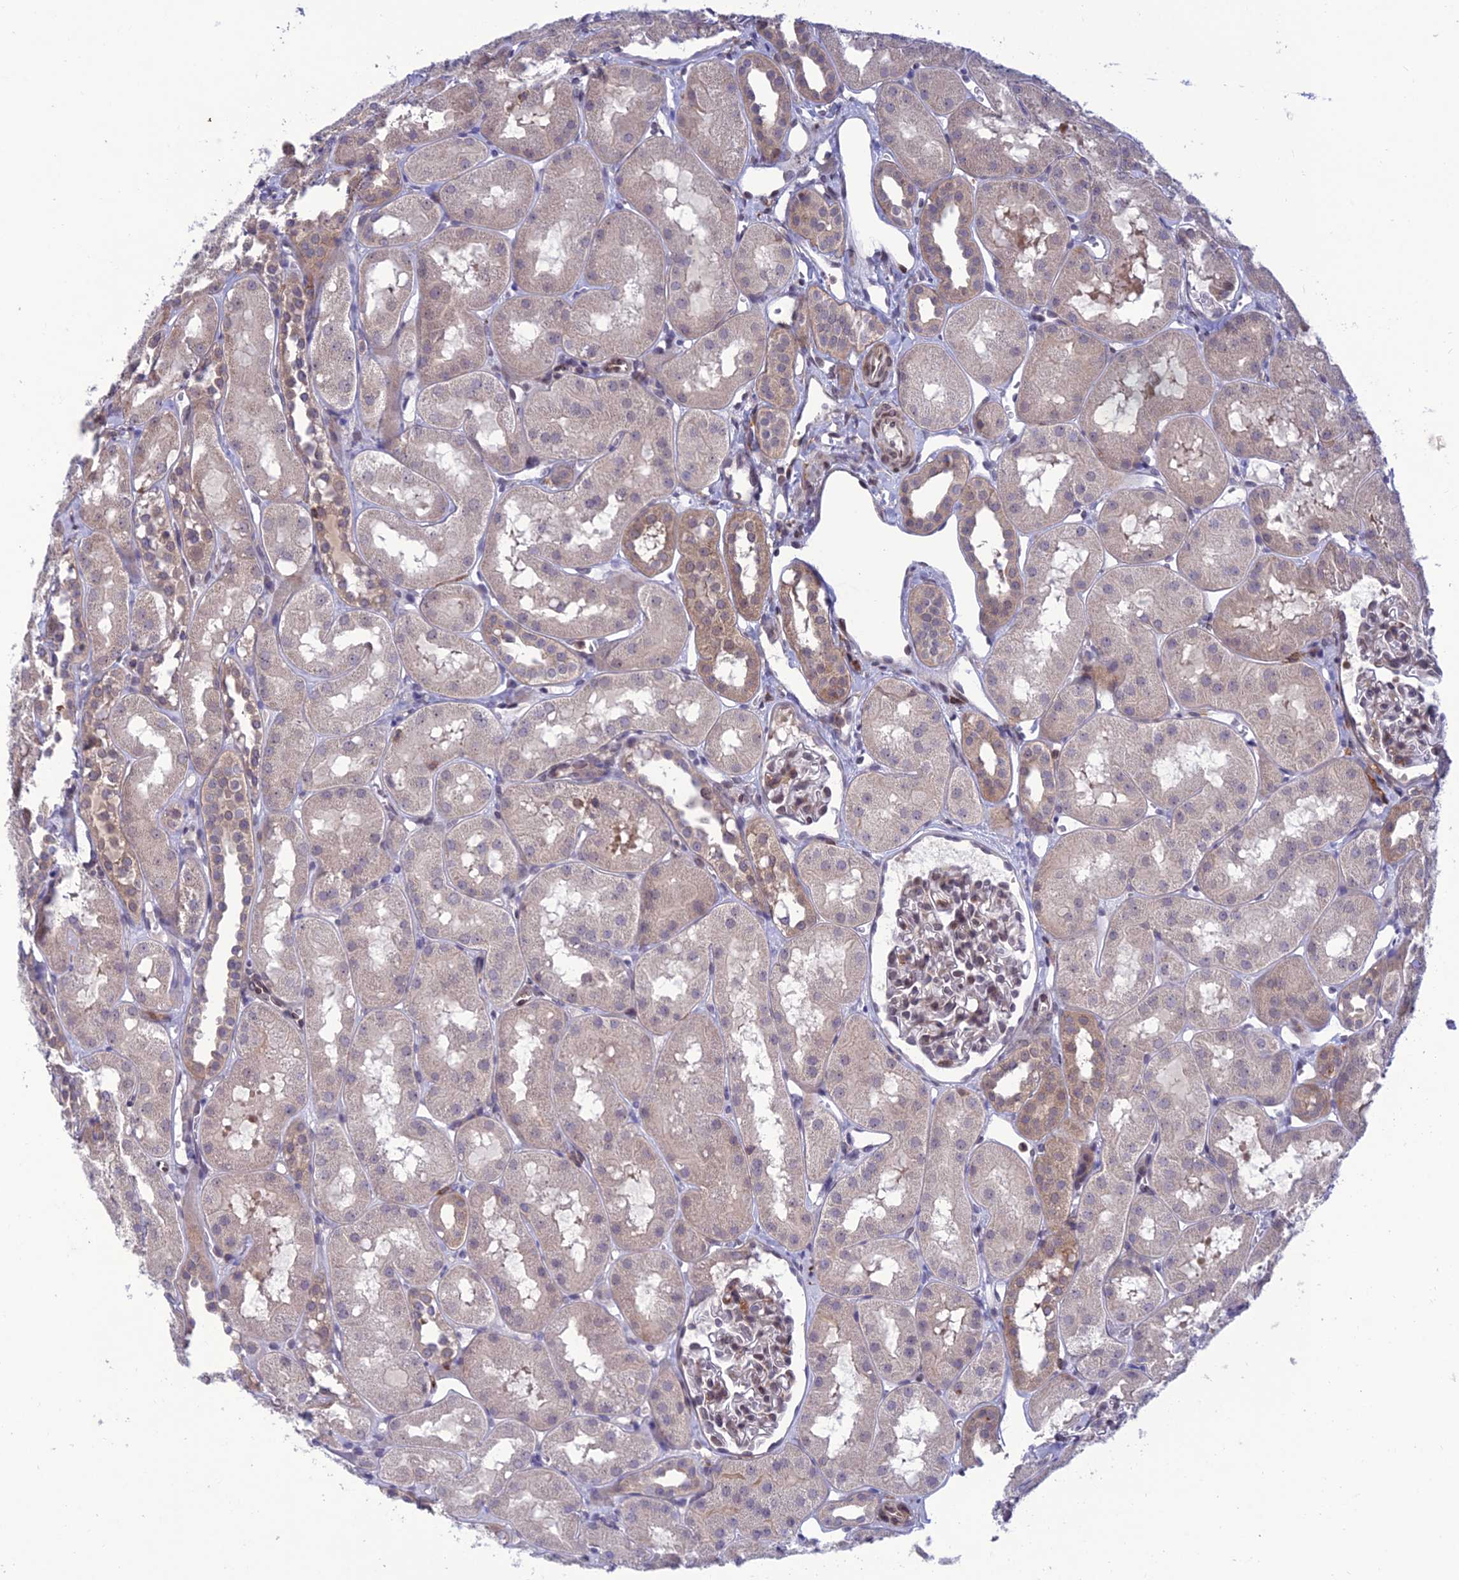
{"staining": {"intensity": "weak", "quantity": "25%-75%", "location": "cytoplasmic/membranous"}, "tissue": "kidney", "cell_type": "Cells in glomeruli", "image_type": "normal", "snomed": [{"axis": "morphology", "description": "Normal tissue, NOS"}, {"axis": "topography", "description": "Kidney"}, {"axis": "topography", "description": "Urinary bladder"}], "caption": "IHC (DAB) staining of normal kidney reveals weak cytoplasmic/membranous protein expression in approximately 25%-75% of cells in glomeruli.", "gene": "FAM76A", "patient": {"sex": "male", "age": 16}}